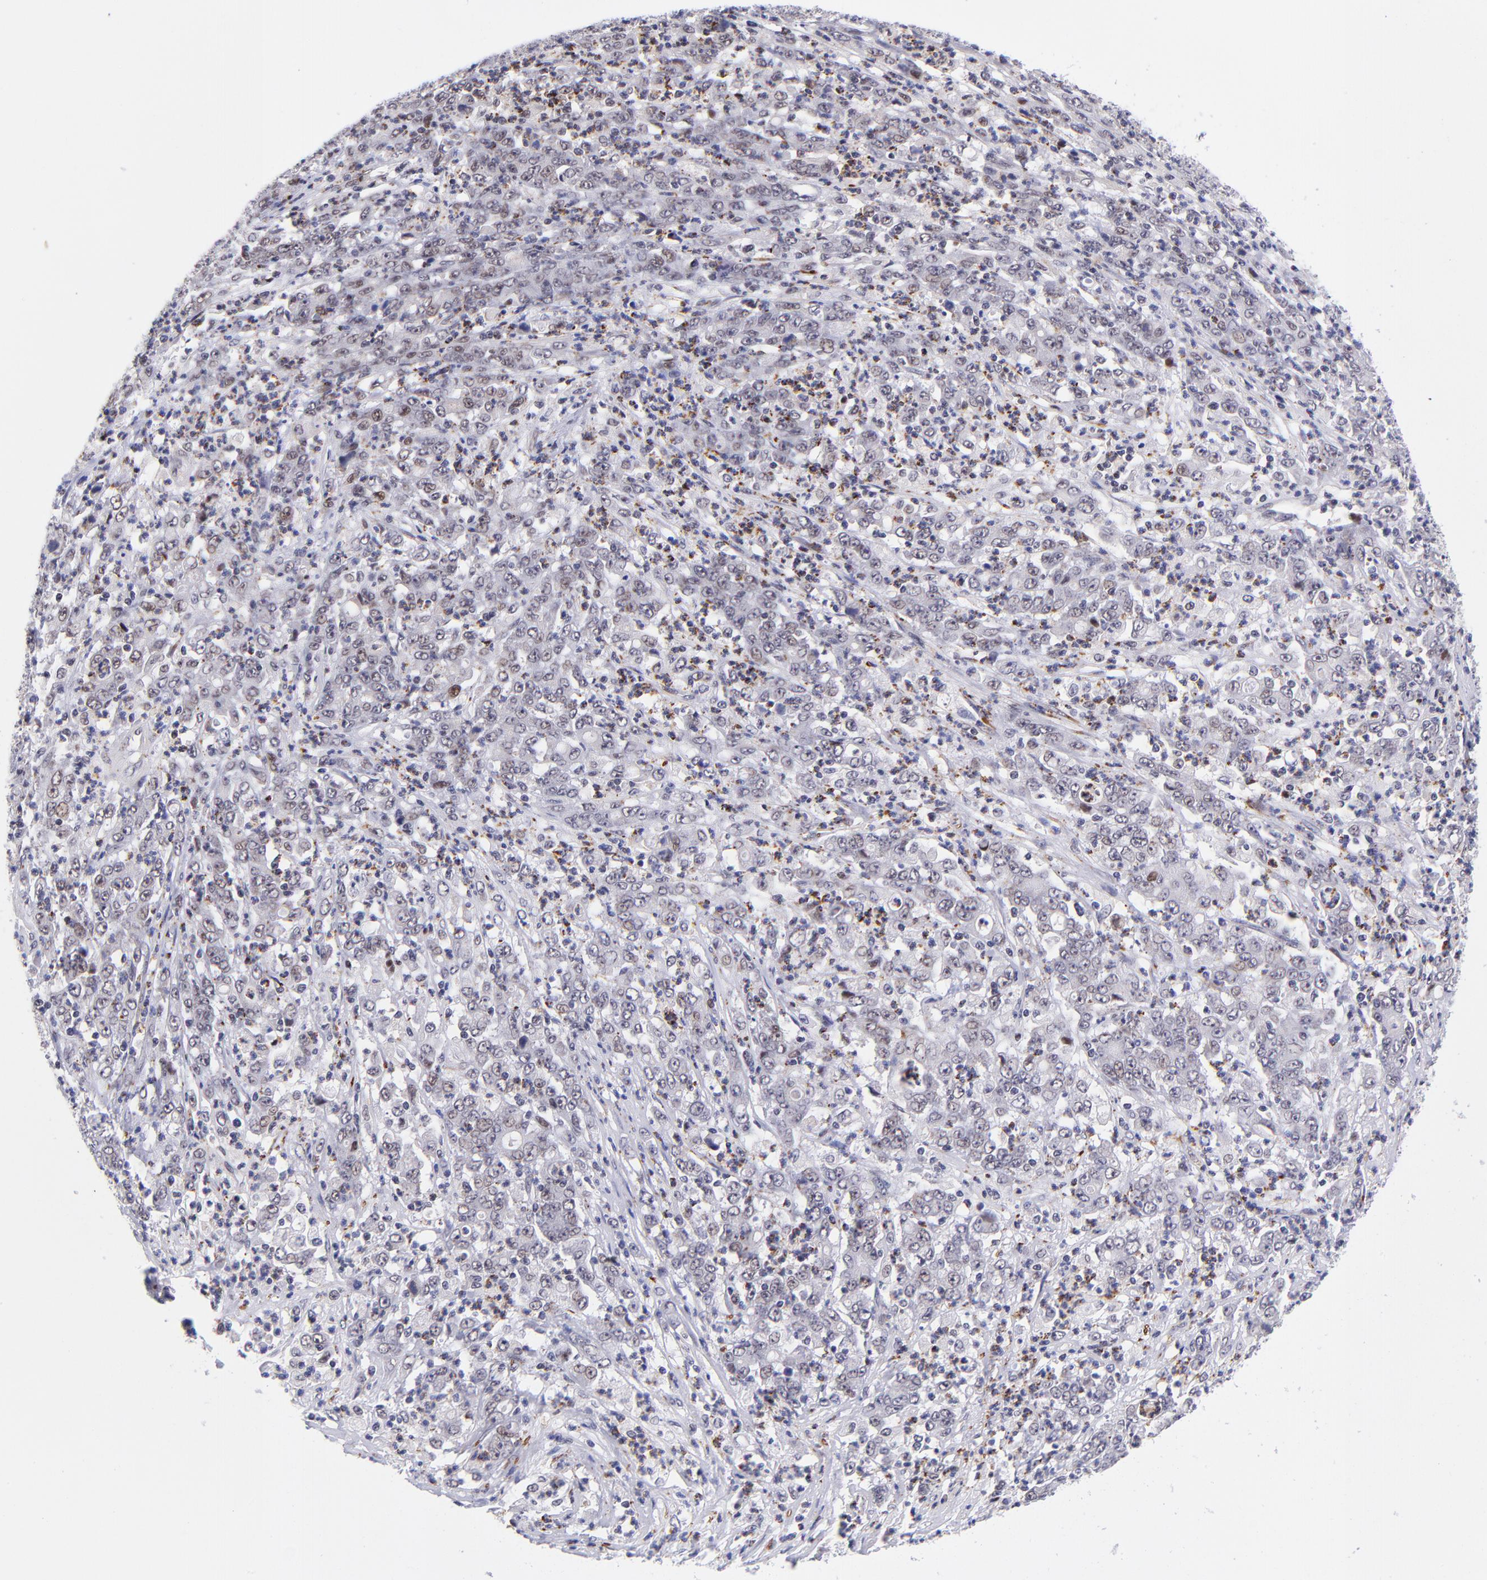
{"staining": {"intensity": "negative", "quantity": "none", "location": "none"}, "tissue": "stomach cancer", "cell_type": "Tumor cells", "image_type": "cancer", "snomed": [{"axis": "morphology", "description": "Adenocarcinoma, NOS"}, {"axis": "topography", "description": "Stomach, lower"}], "caption": "Adenocarcinoma (stomach) stained for a protein using IHC displays no staining tumor cells.", "gene": "SOX6", "patient": {"sex": "female", "age": 71}}